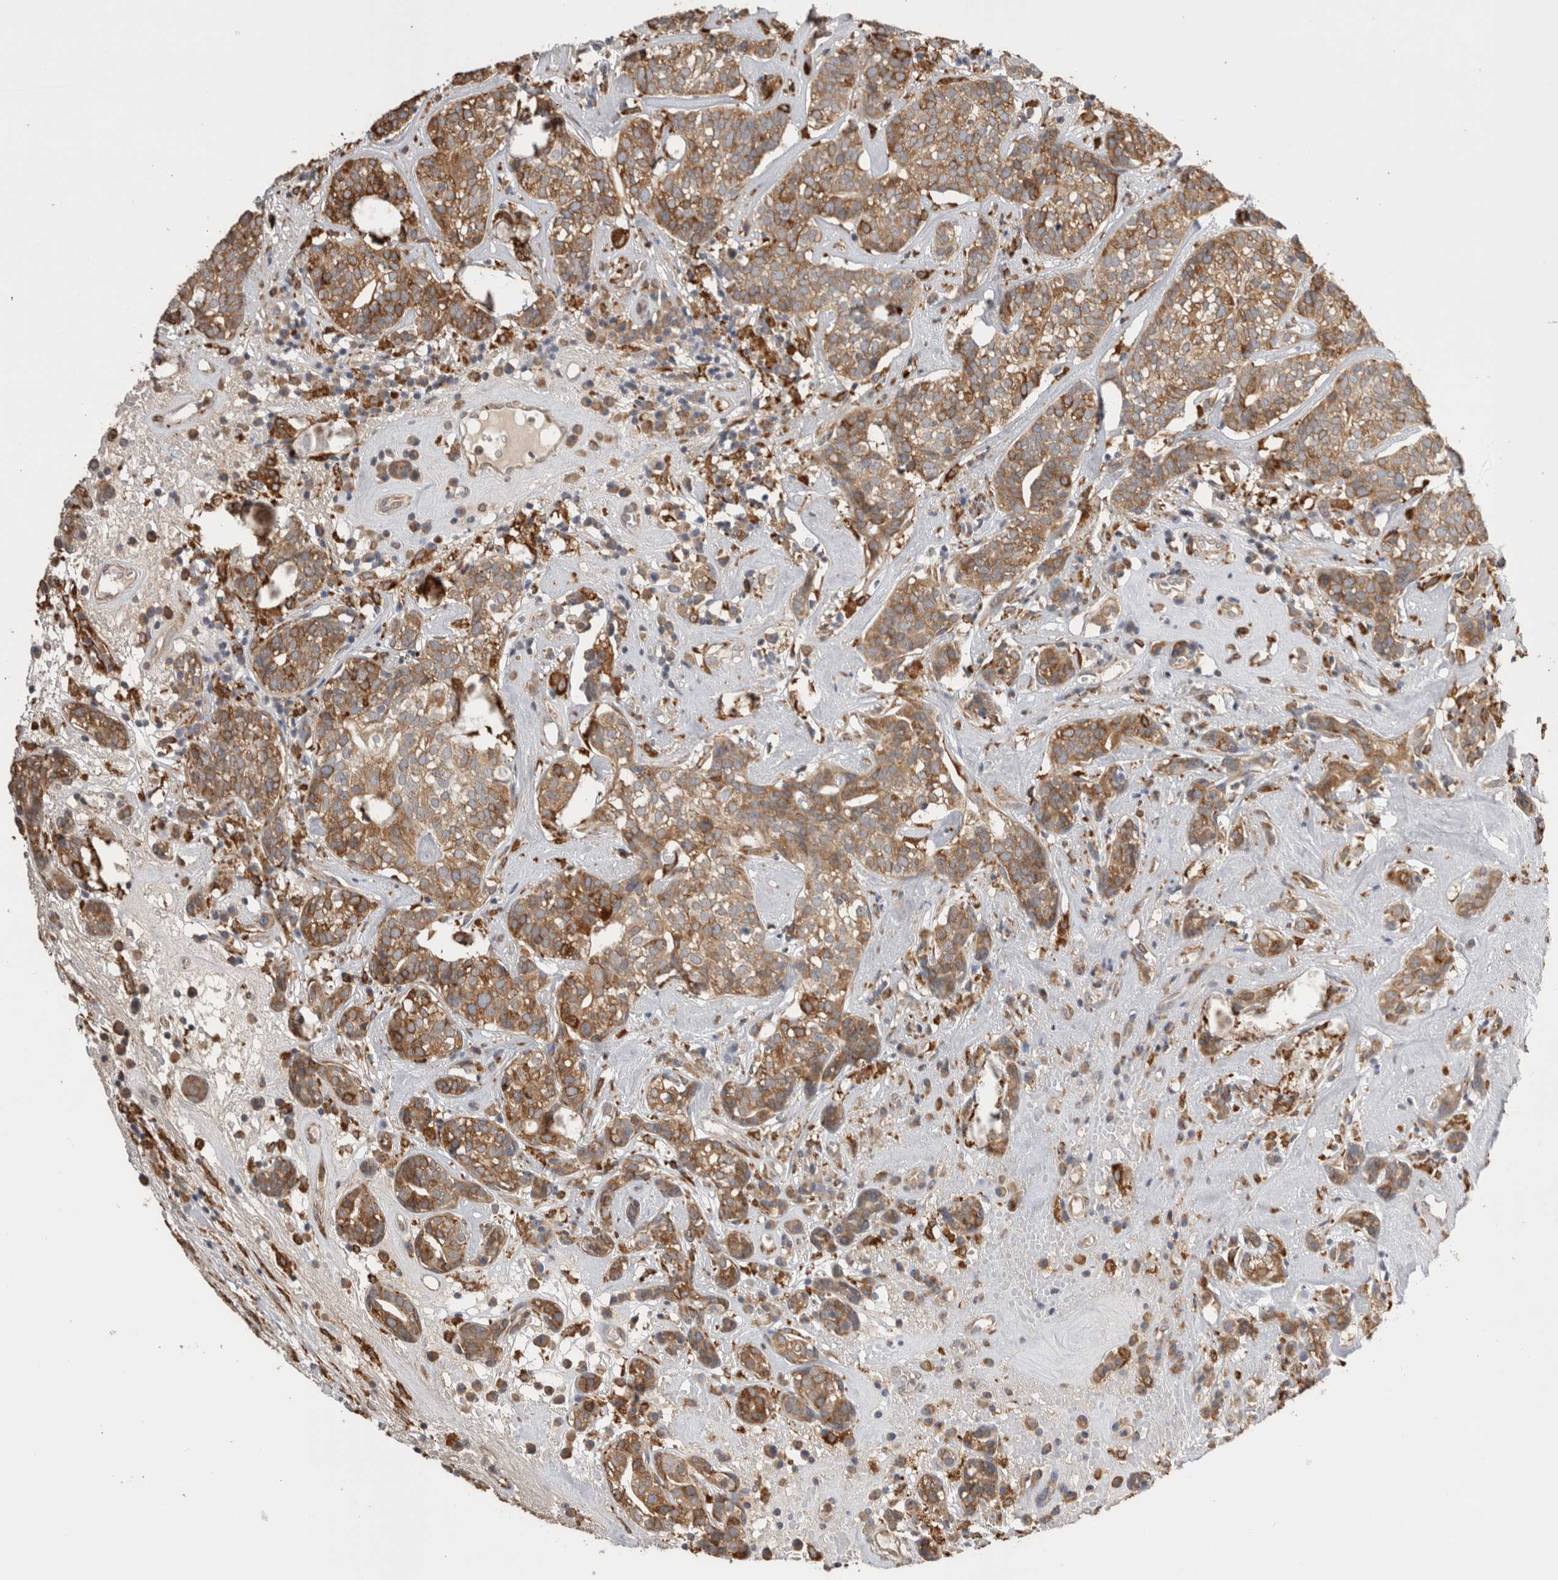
{"staining": {"intensity": "moderate", "quantity": ">75%", "location": "cytoplasmic/membranous"}, "tissue": "head and neck cancer", "cell_type": "Tumor cells", "image_type": "cancer", "snomed": [{"axis": "morphology", "description": "Adenocarcinoma, NOS"}, {"axis": "topography", "description": "Salivary gland"}, {"axis": "topography", "description": "Head-Neck"}], "caption": "Immunohistochemical staining of human head and neck cancer (adenocarcinoma) reveals medium levels of moderate cytoplasmic/membranous expression in approximately >75% of tumor cells. (brown staining indicates protein expression, while blue staining denotes nuclei).", "gene": "LRPAP1", "patient": {"sex": "female", "age": 65}}